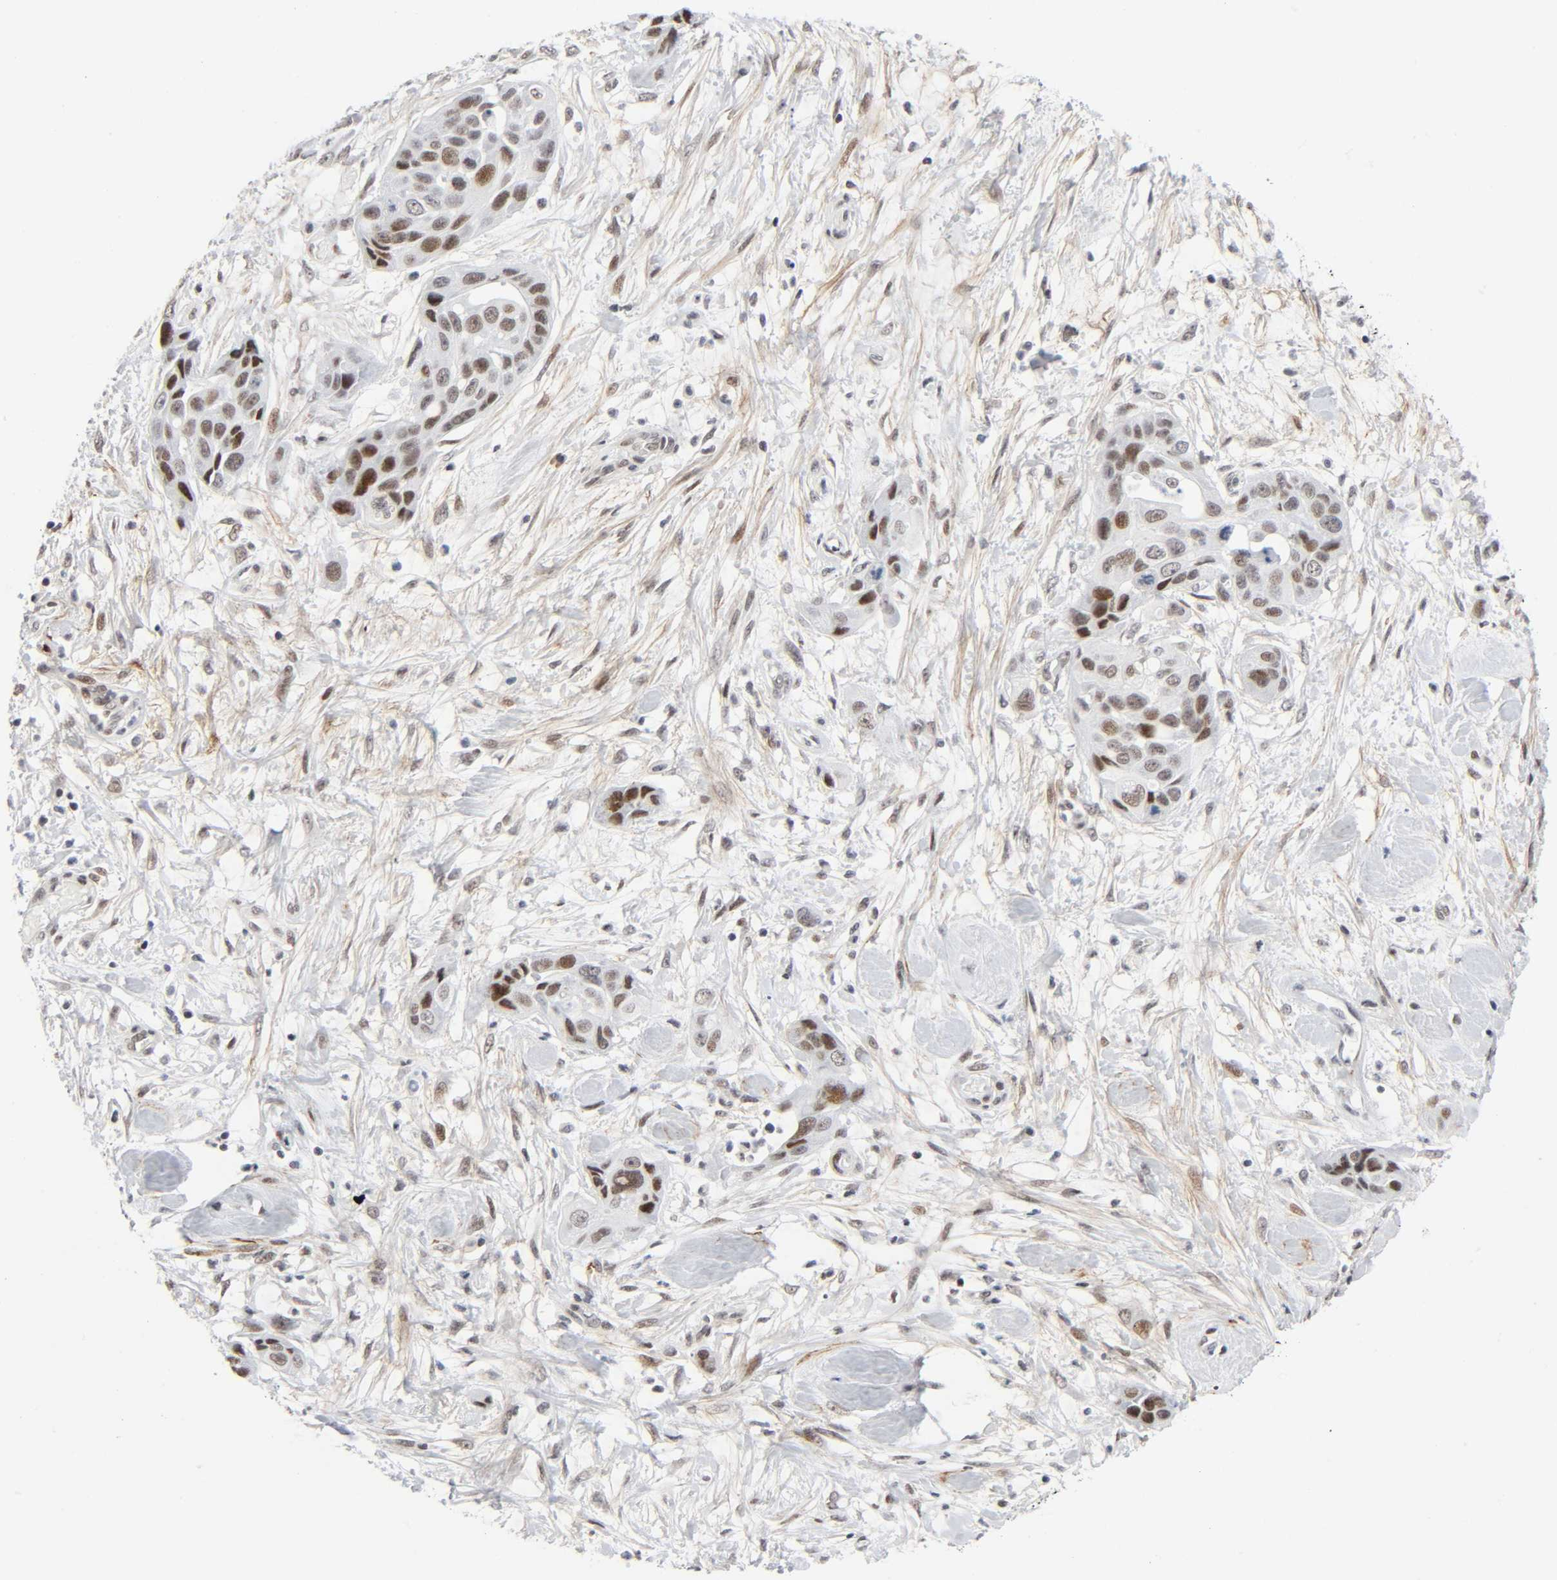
{"staining": {"intensity": "moderate", "quantity": "25%-75%", "location": "nuclear"}, "tissue": "pancreatic cancer", "cell_type": "Tumor cells", "image_type": "cancer", "snomed": [{"axis": "morphology", "description": "Adenocarcinoma, NOS"}, {"axis": "topography", "description": "Pancreas"}], "caption": "Adenocarcinoma (pancreatic) tissue exhibits moderate nuclear staining in approximately 25%-75% of tumor cells", "gene": "DIDO1", "patient": {"sex": "female", "age": 60}}